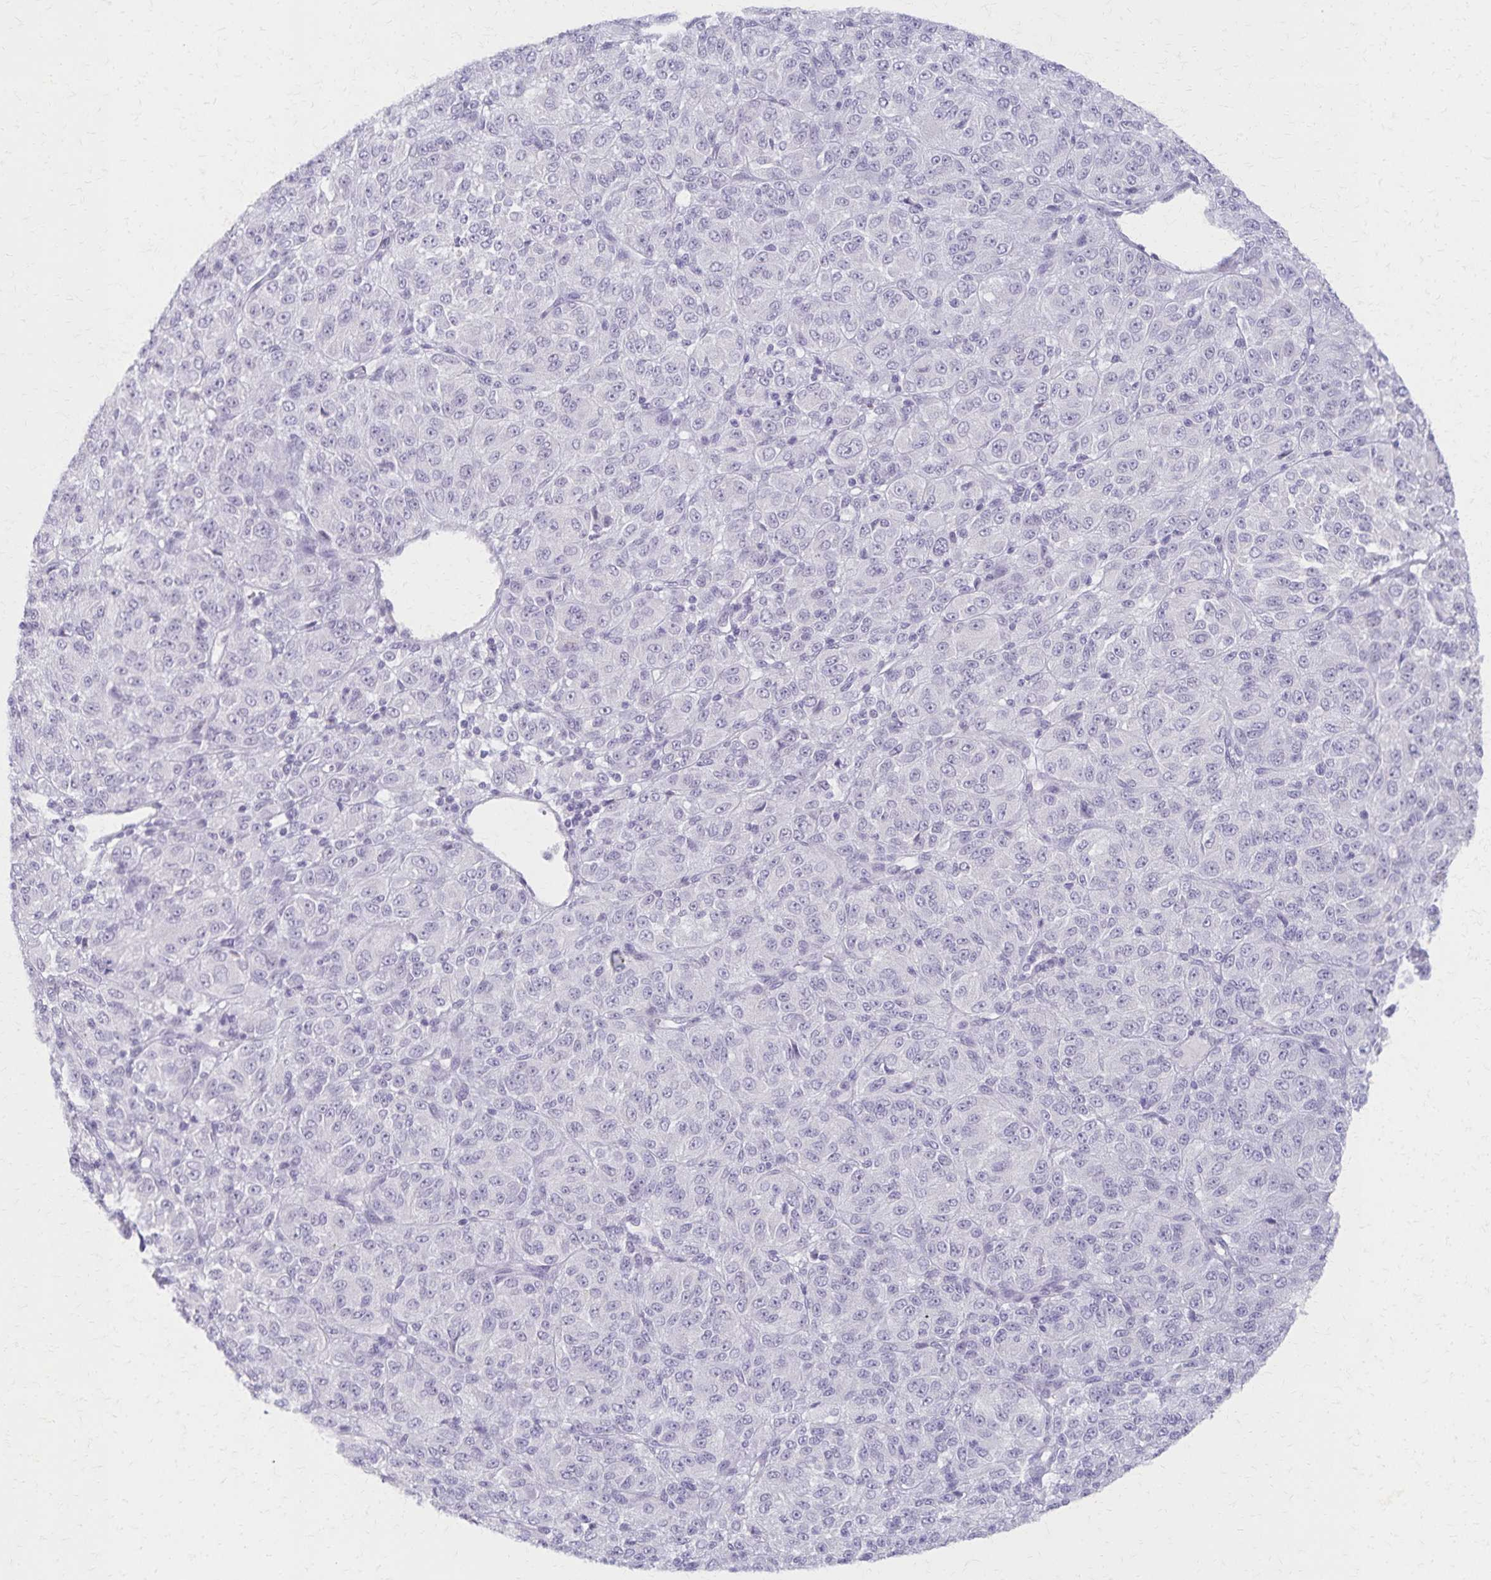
{"staining": {"intensity": "negative", "quantity": "none", "location": "none"}, "tissue": "melanoma", "cell_type": "Tumor cells", "image_type": "cancer", "snomed": [{"axis": "morphology", "description": "Malignant melanoma, Metastatic site"}, {"axis": "topography", "description": "Brain"}], "caption": "IHC photomicrograph of human malignant melanoma (metastatic site) stained for a protein (brown), which exhibits no positivity in tumor cells.", "gene": "MORC4", "patient": {"sex": "female", "age": 56}}